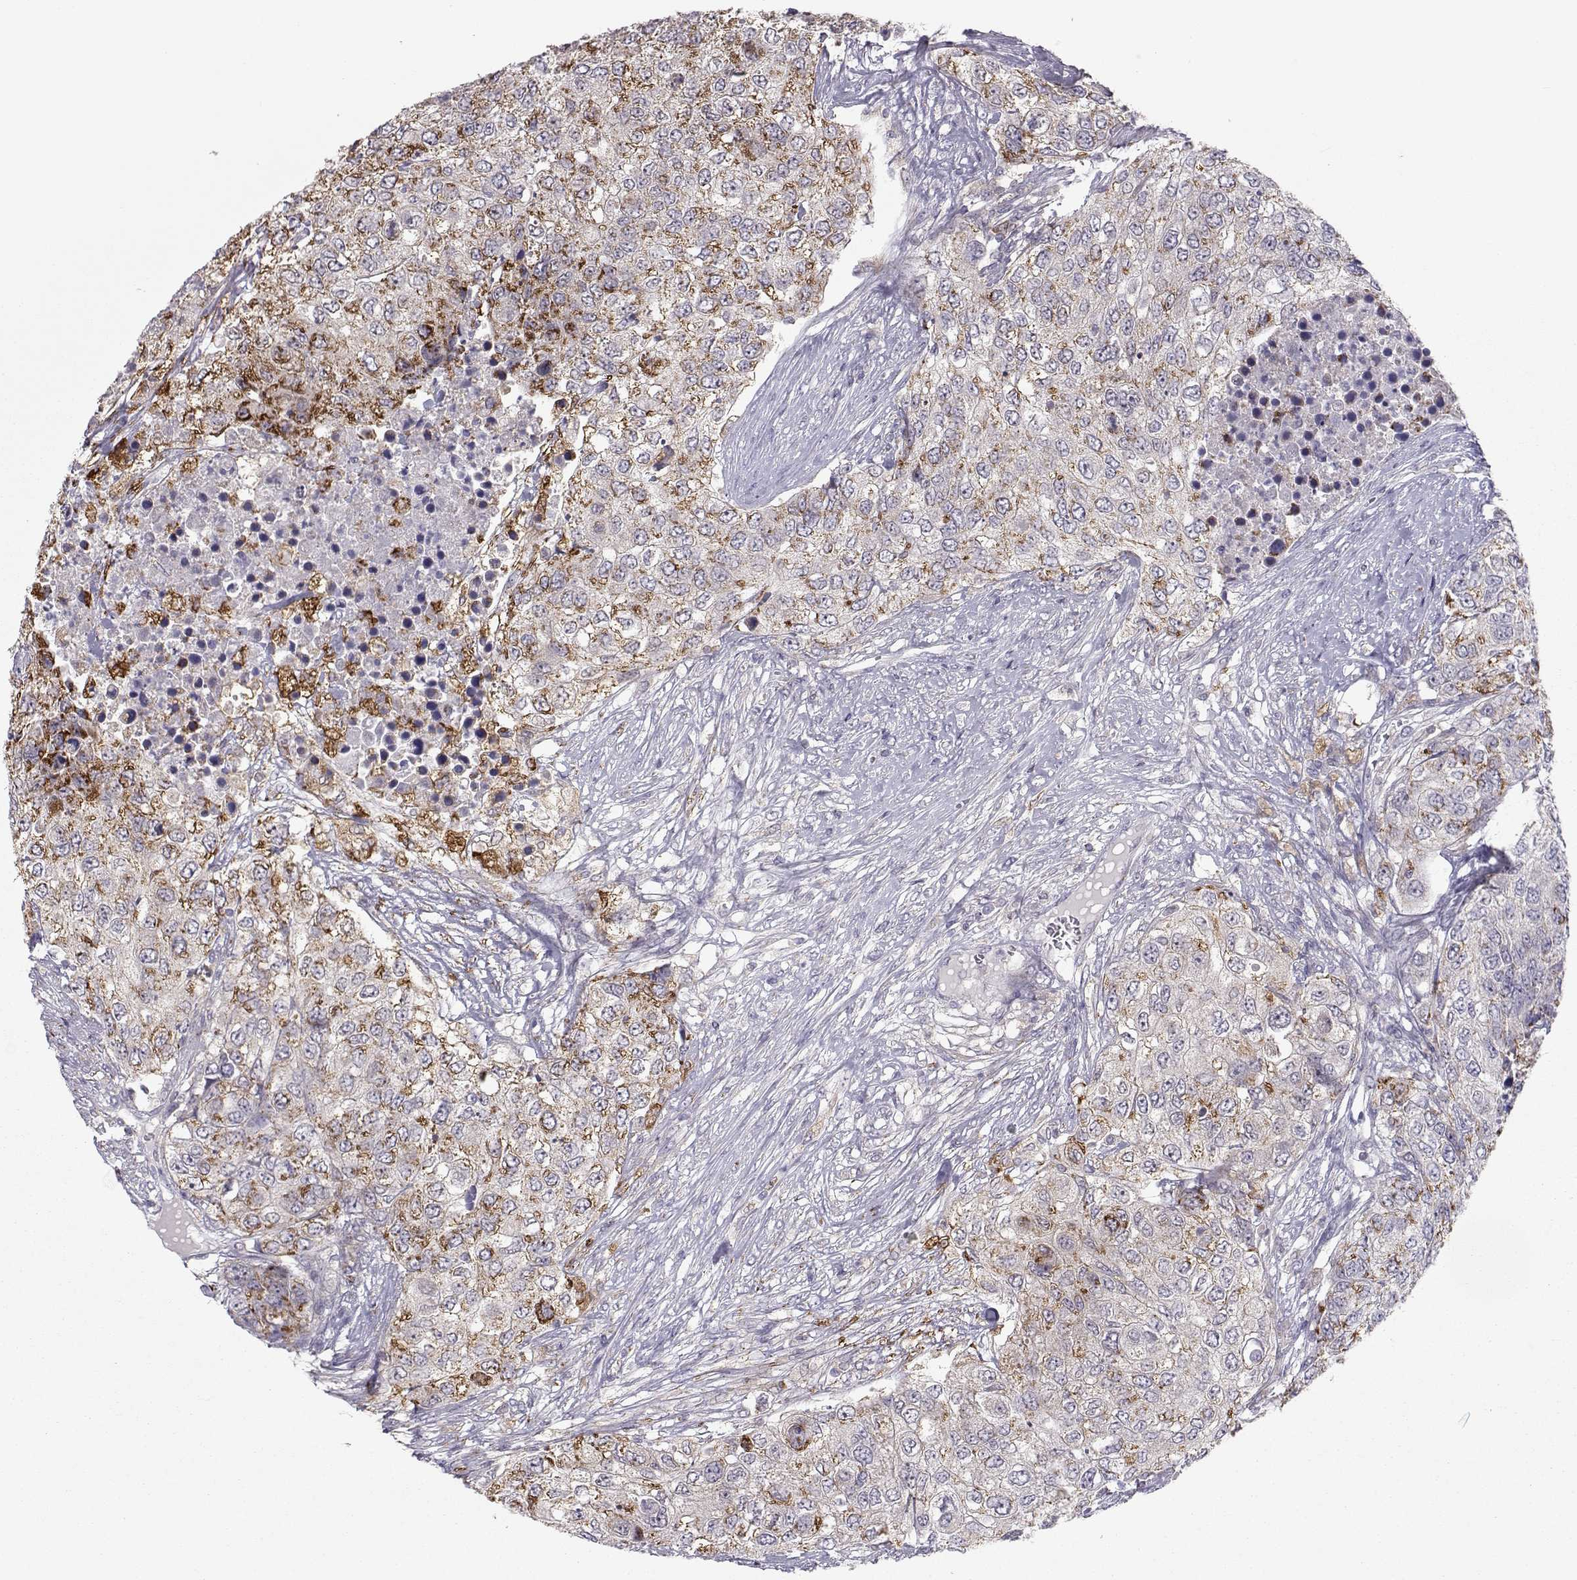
{"staining": {"intensity": "strong", "quantity": "25%-75%", "location": "cytoplasmic/membranous"}, "tissue": "urothelial cancer", "cell_type": "Tumor cells", "image_type": "cancer", "snomed": [{"axis": "morphology", "description": "Urothelial carcinoma, High grade"}, {"axis": "topography", "description": "Urinary bladder"}], "caption": "High-grade urothelial carcinoma stained with immunohistochemistry (IHC) exhibits strong cytoplasmic/membranous staining in approximately 25%-75% of tumor cells.", "gene": "NPVF", "patient": {"sex": "female", "age": 78}}